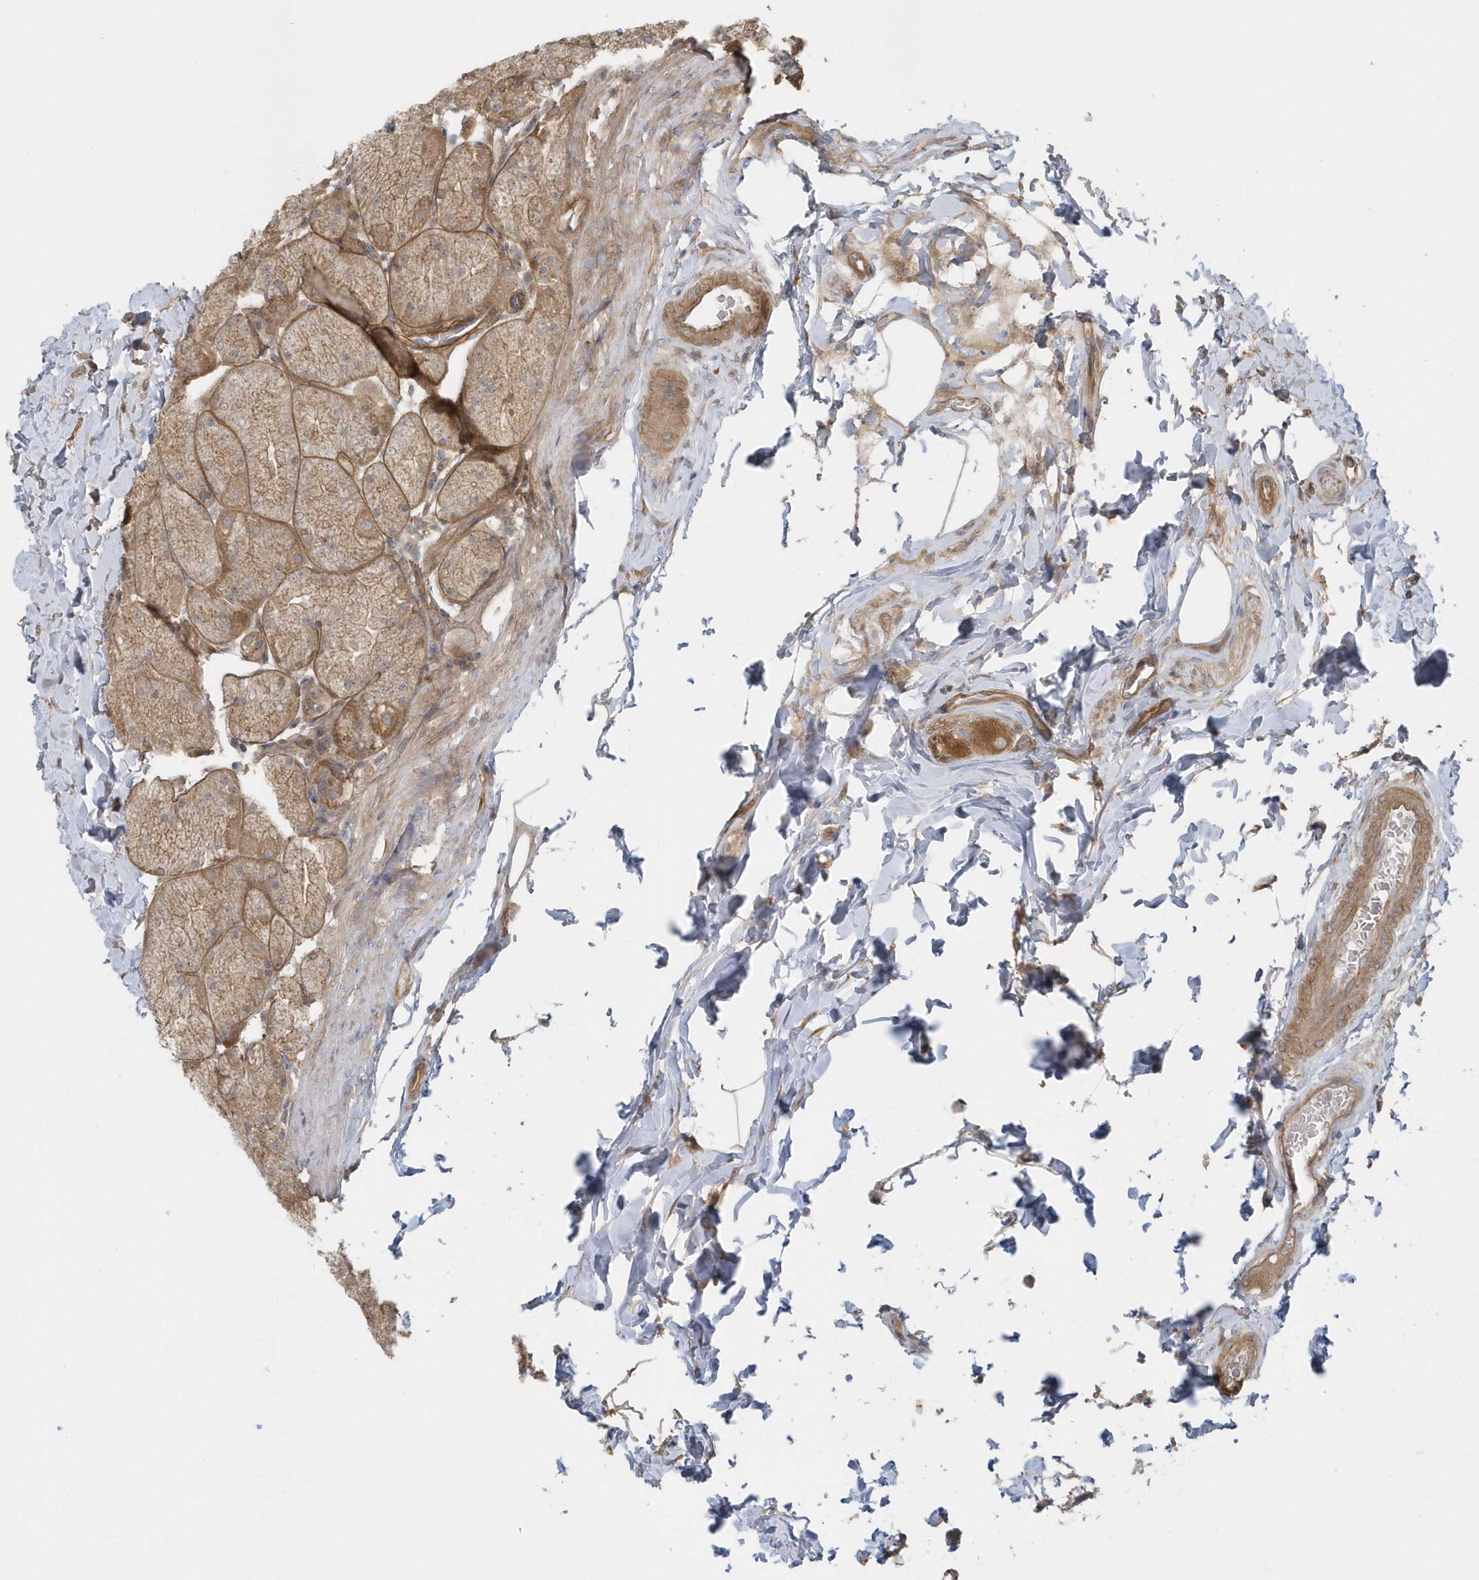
{"staining": {"intensity": "strong", "quantity": "25%-75%", "location": "cytoplasmic/membranous"}, "tissue": "stomach", "cell_type": "Glandular cells", "image_type": "normal", "snomed": [{"axis": "morphology", "description": "Normal tissue, NOS"}, {"axis": "topography", "description": "Stomach, upper"}], "caption": "An image of human stomach stained for a protein displays strong cytoplasmic/membranous brown staining in glandular cells. The staining is performed using DAB brown chromogen to label protein expression. The nuclei are counter-stained blue using hematoxylin.", "gene": "ACTR1A", "patient": {"sex": "female", "age": 56}}